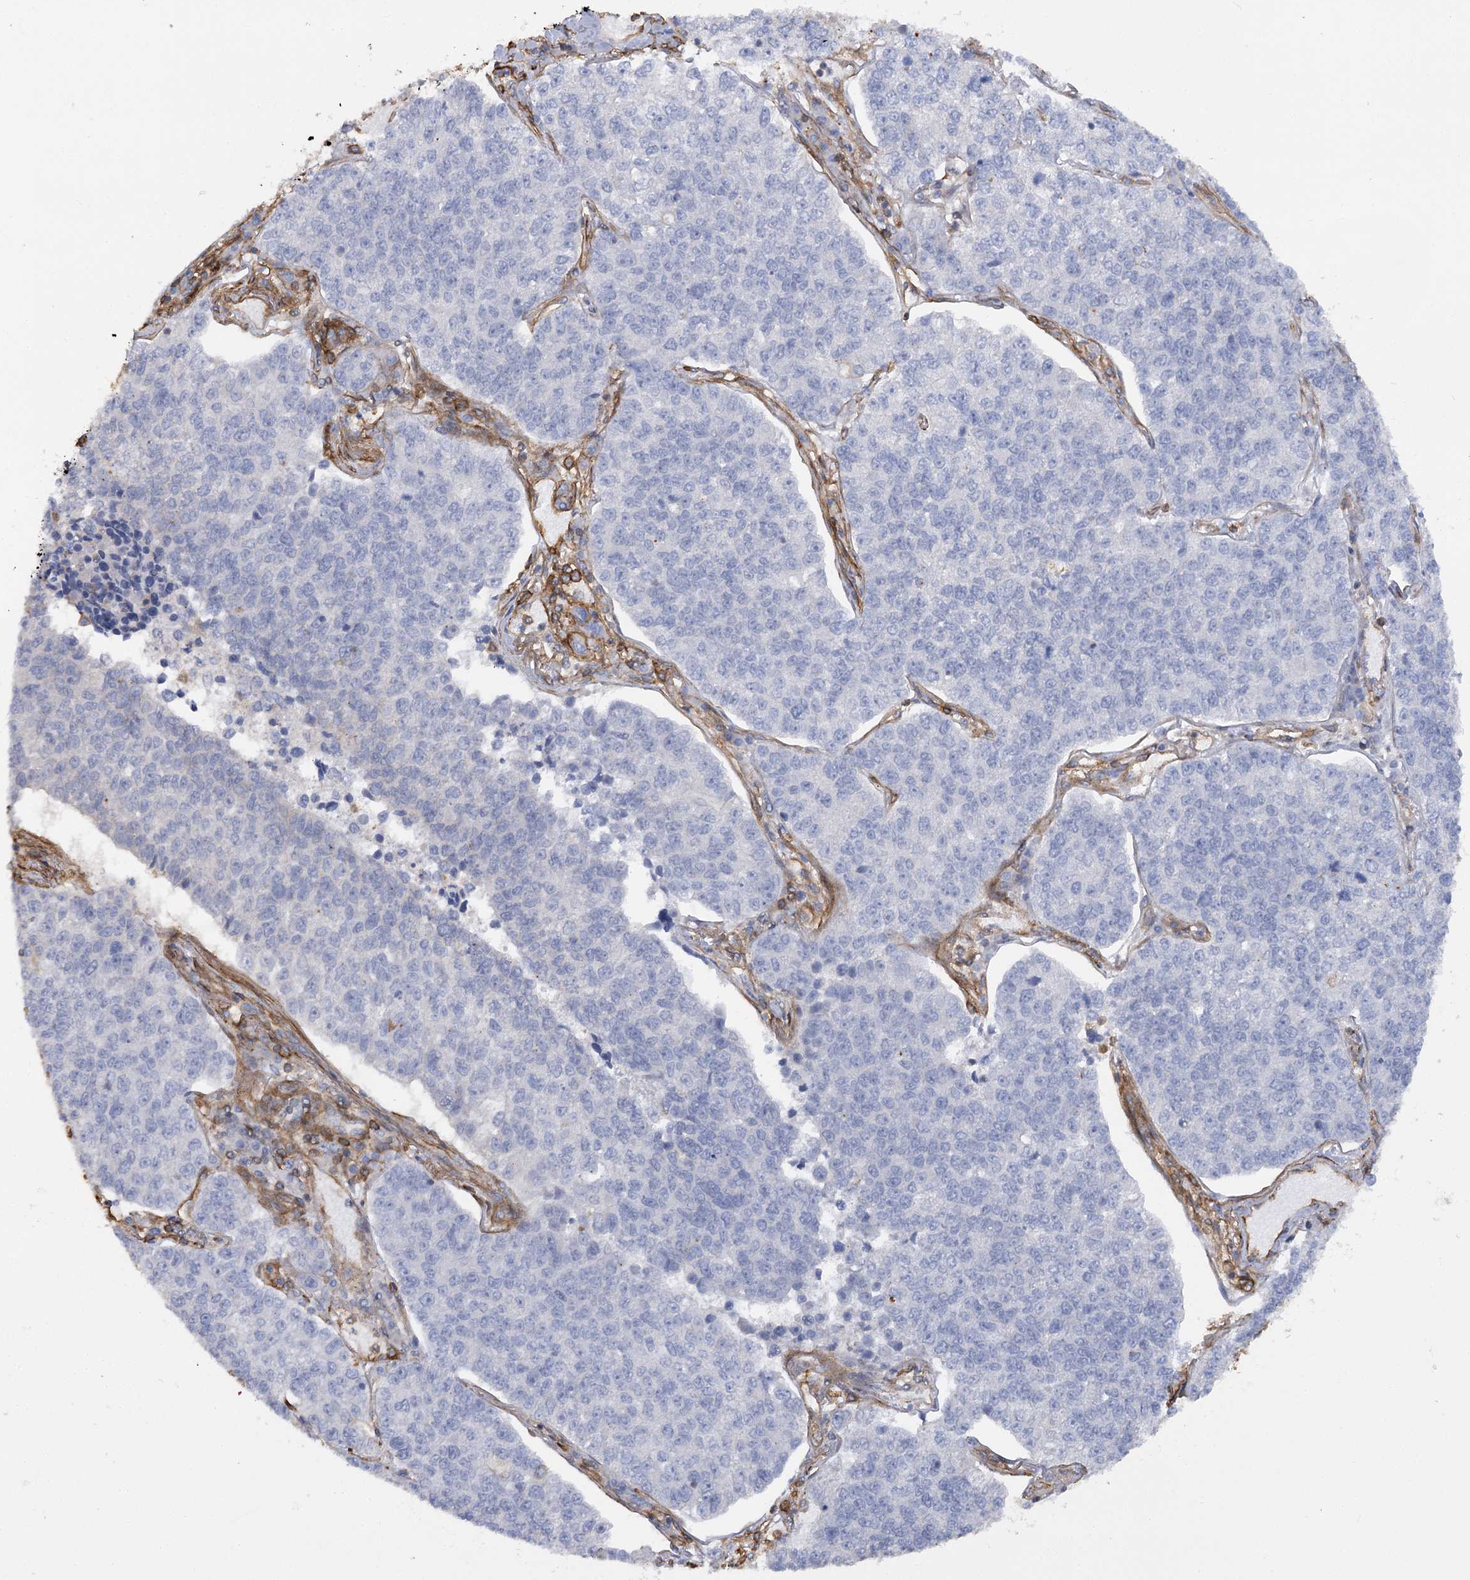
{"staining": {"intensity": "negative", "quantity": "none", "location": "none"}, "tissue": "lung cancer", "cell_type": "Tumor cells", "image_type": "cancer", "snomed": [{"axis": "morphology", "description": "Adenocarcinoma, NOS"}, {"axis": "topography", "description": "Lung"}], "caption": "Tumor cells show no significant positivity in lung cancer.", "gene": "SYNPO2", "patient": {"sex": "male", "age": 49}}